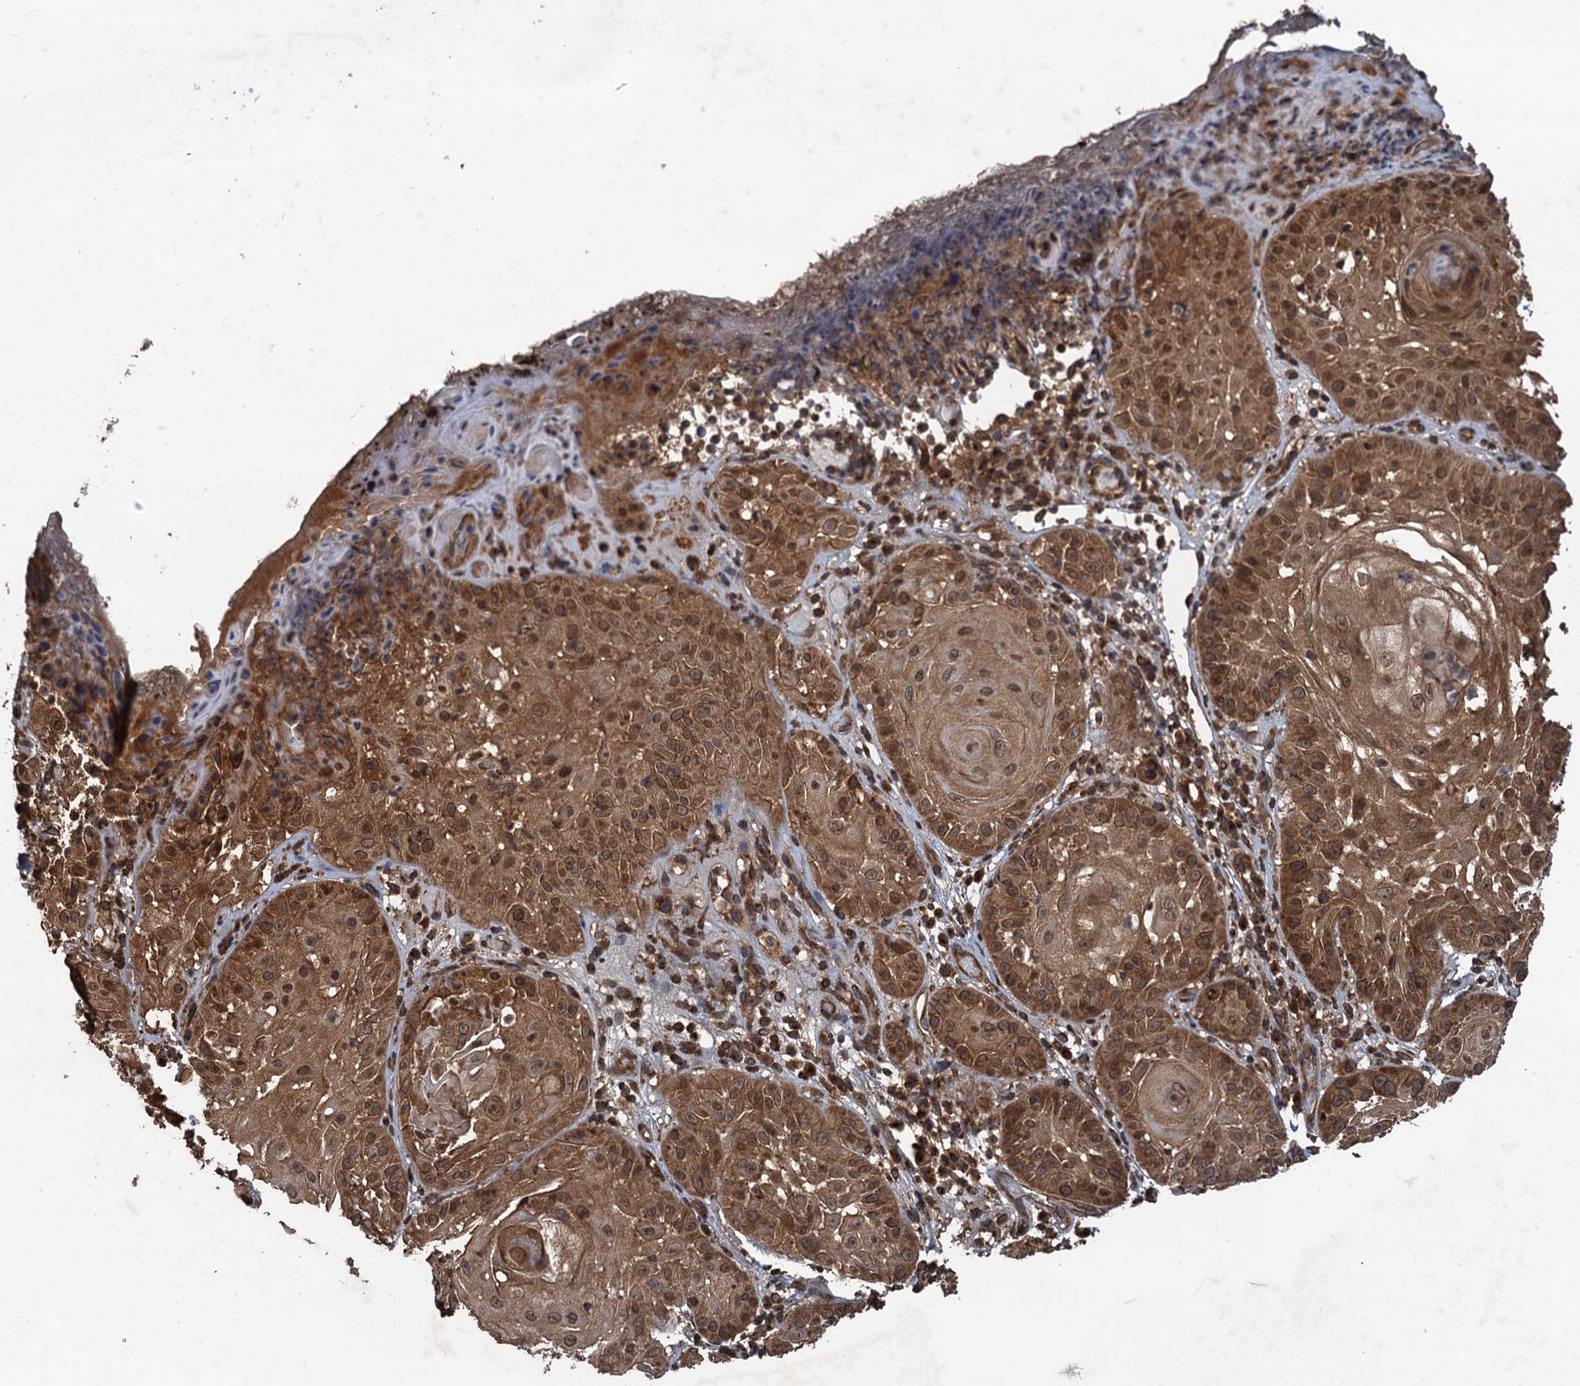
{"staining": {"intensity": "strong", "quantity": ">75%", "location": "cytoplasmic/membranous,nuclear"}, "tissue": "skin cancer", "cell_type": "Tumor cells", "image_type": "cancer", "snomed": [{"axis": "morphology", "description": "Normal tissue, NOS"}, {"axis": "morphology", "description": "Basal cell carcinoma"}, {"axis": "topography", "description": "Skin"}], "caption": "Strong cytoplasmic/membranous and nuclear staining for a protein is present in approximately >75% of tumor cells of skin cancer (basal cell carcinoma) using immunohistochemistry.", "gene": "GLE1", "patient": {"sex": "male", "age": 93}}